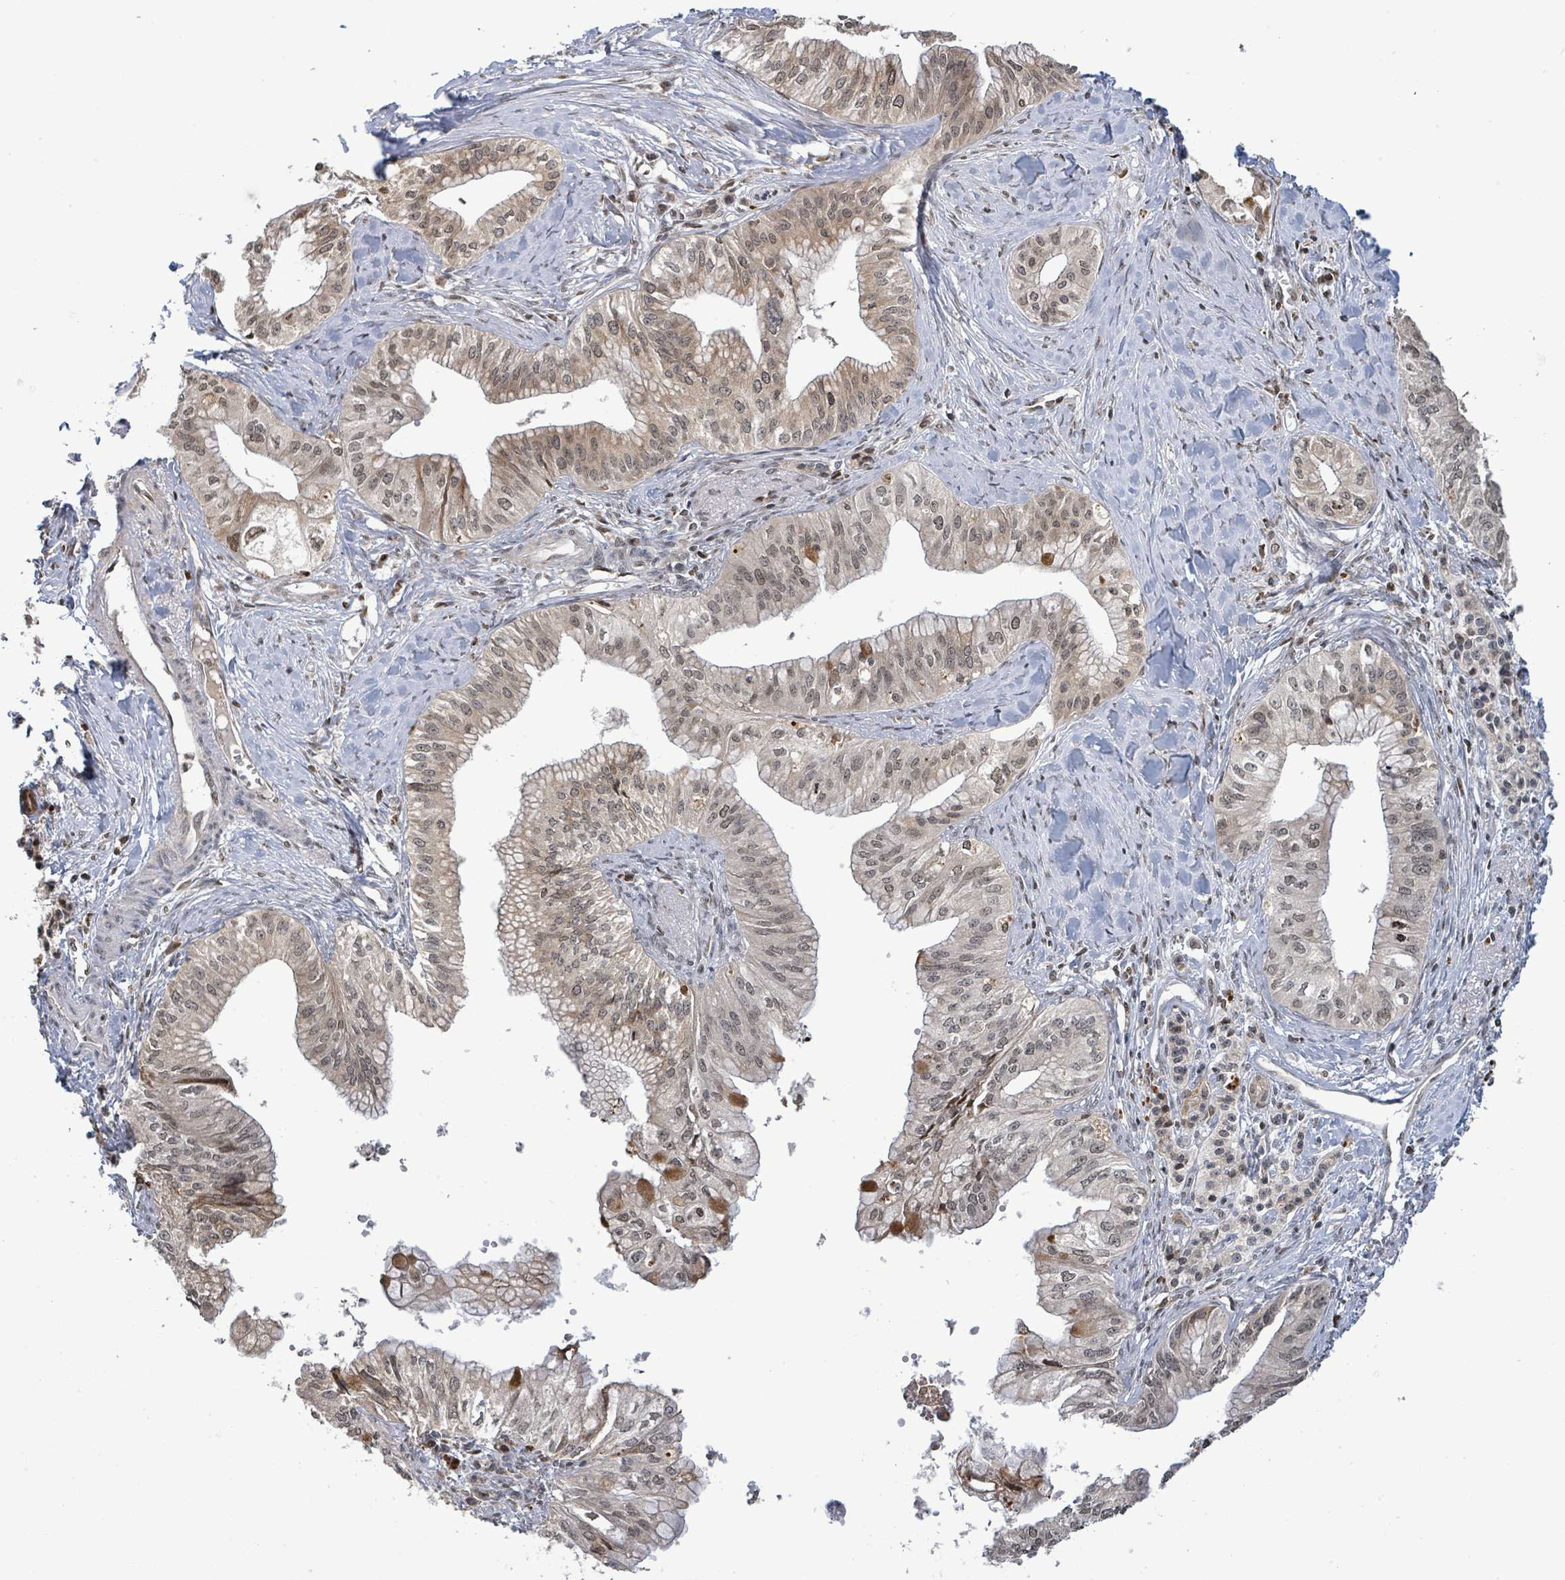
{"staining": {"intensity": "moderate", "quantity": ">75%", "location": "cytoplasmic/membranous,nuclear"}, "tissue": "pancreatic cancer", "cell_type": "Tumor cells", "image_type": "cancer", "snomed": [{"axis": "morphology", "description": "Adenocarcinoma, NOS"}, {"axis": "topography", "description": "Pancreas"}], "caption": "IHC staining of pancreatic cancer (adenocarcinoma), which displays medium levels of moderate cytoplasmic/membranous and nuclear expression in about >75% of tumor cells indicating moderate cytoplasmic/membranous and nuclear protein positivity. The staining was performed using DAB (3,3'-diaminobenzidine) (brown) for protein detection and nuclei were counterstained in hematoxylin (blue).", "gene": "SBF2", "patient": {"sex": "male", "age": 71}}